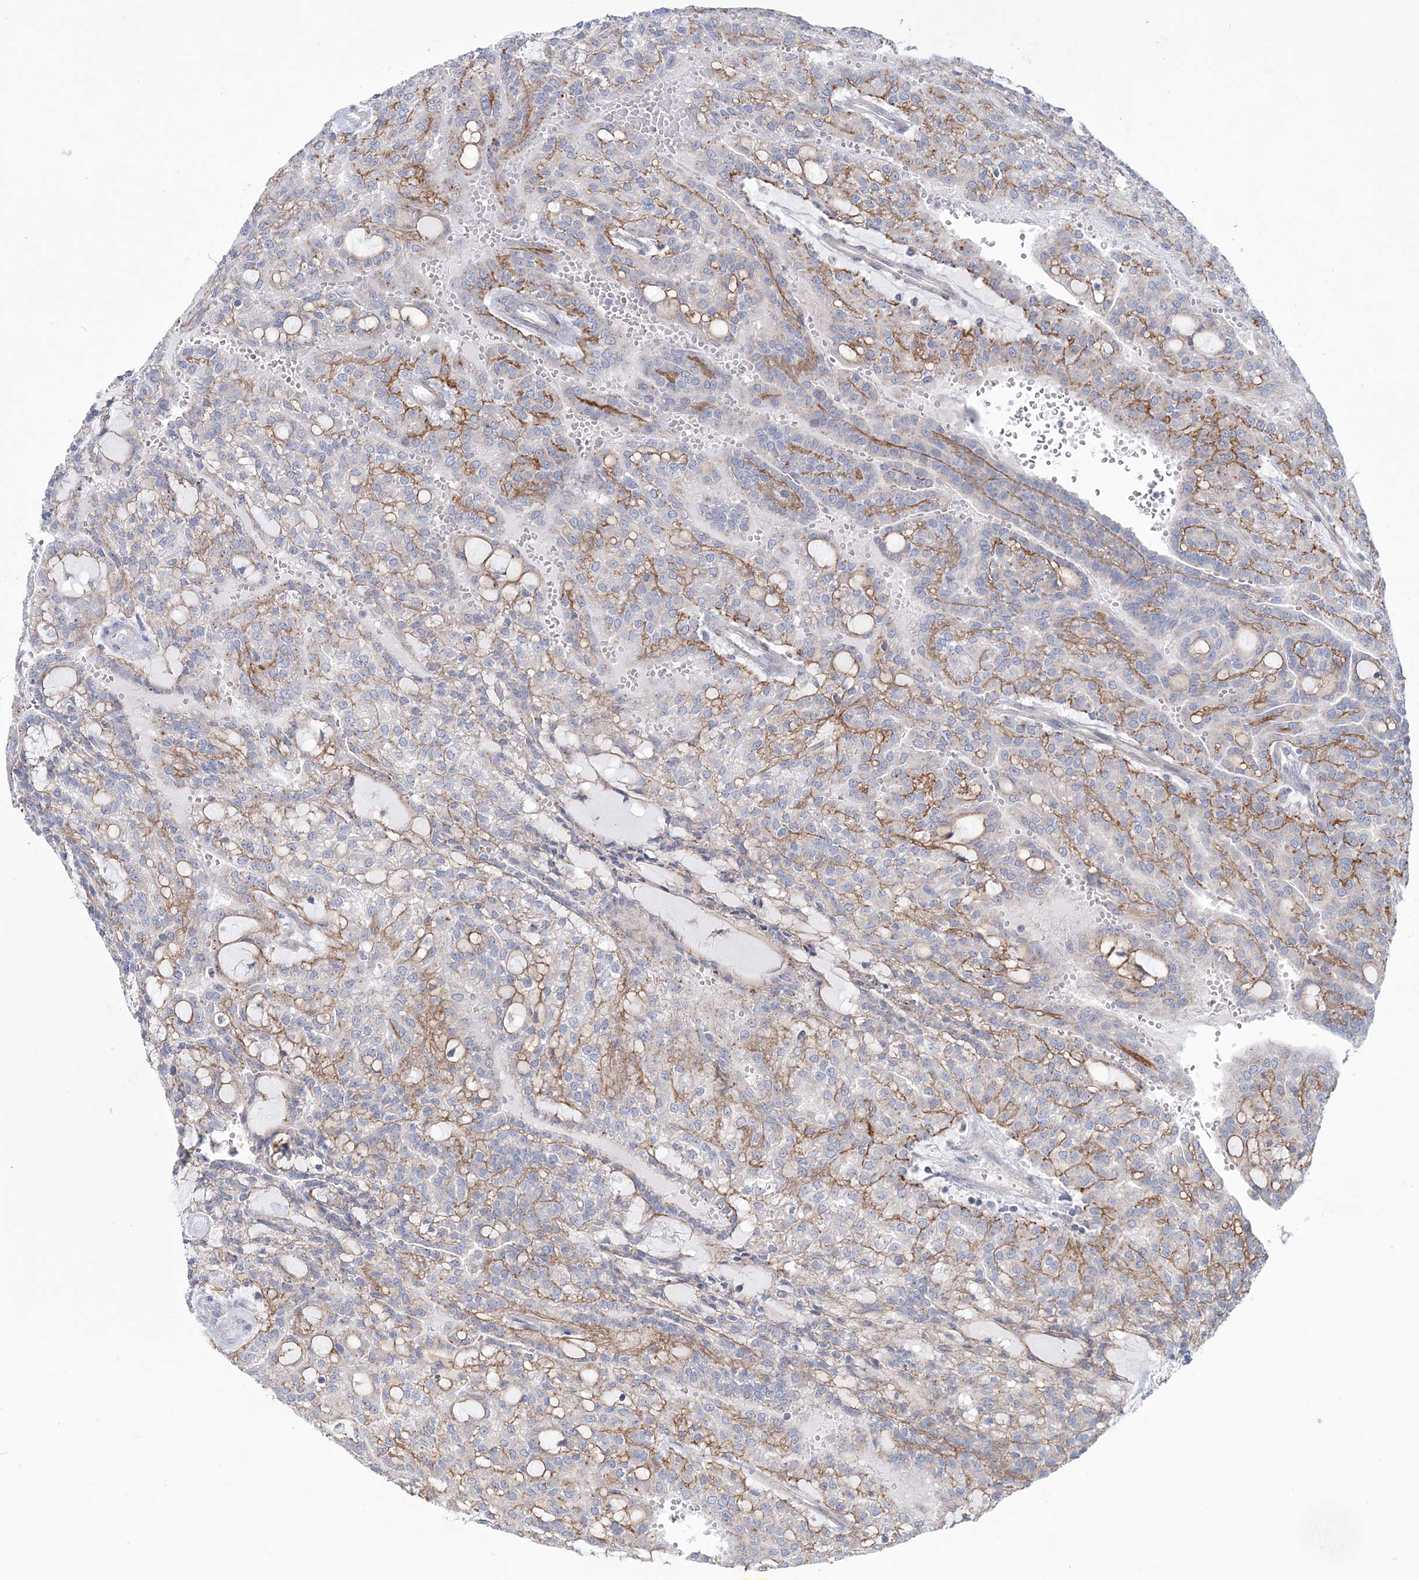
{"staining": {"intensity": "moderate", "quantity": "25%-75%", "location": "cytoplasmic/membranous"}, "tissue": "renal cancer", "cell_type": "Tumor cells", "image_type": "cancer", "snomed": [{"axis": "morphology", "description": "Adenocarcinoma, NOS"}, {"axis": "topography", "description": "Kidney"}], "caption": "IHC image of neoplastic tissue: human renal cancer (adenocarcinoma) stained using IHC displays medium levels of moderate protein expression localized specifically in the cytoplasmic/membranous of tumor cells, appearing as a cytoplasmic/membranous brown color.", "gene": "ADGB", "patient": {"sex": "male", "age": 63}}